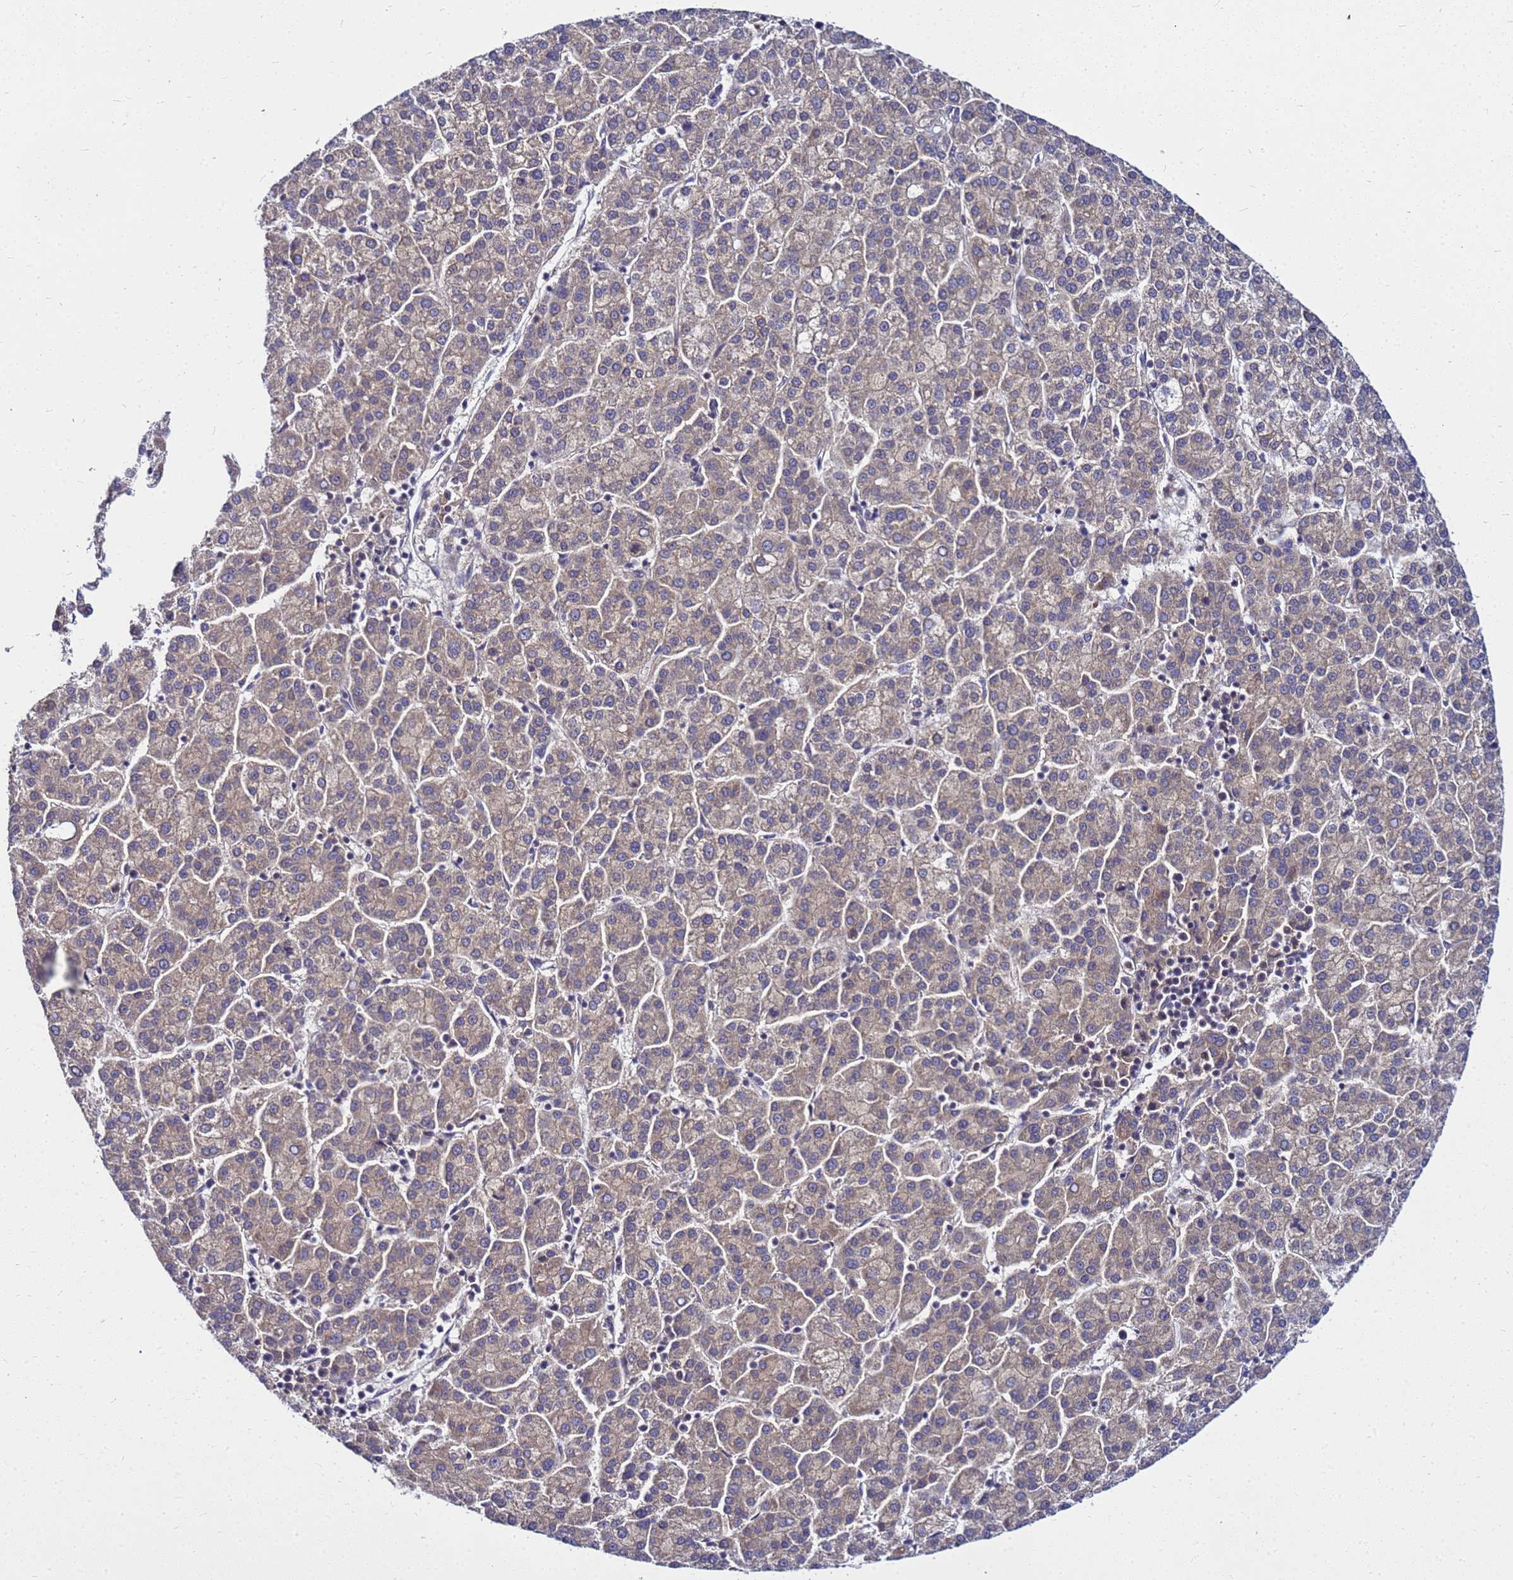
{"staining": {"intensity": "weak", "quantity": ">75%", "location": "cytoplasmic/membranous"}, "tissue": "liver cancer", "cell_type": "Tumor cells", "image_type": "cancer", "snomed": [{"axis": "morphology", "description": "Carcinoma, Hepatocellular, NOS"}, {"axis": "topography", "description": "Liver"}], "caption": "Human liver cancer (hepatocellular carcinoma) stained with a protein marker reveals weak staining in tumor cells.", "gene": "SAT1", "patient": {"sex": "female", "age": 58}}